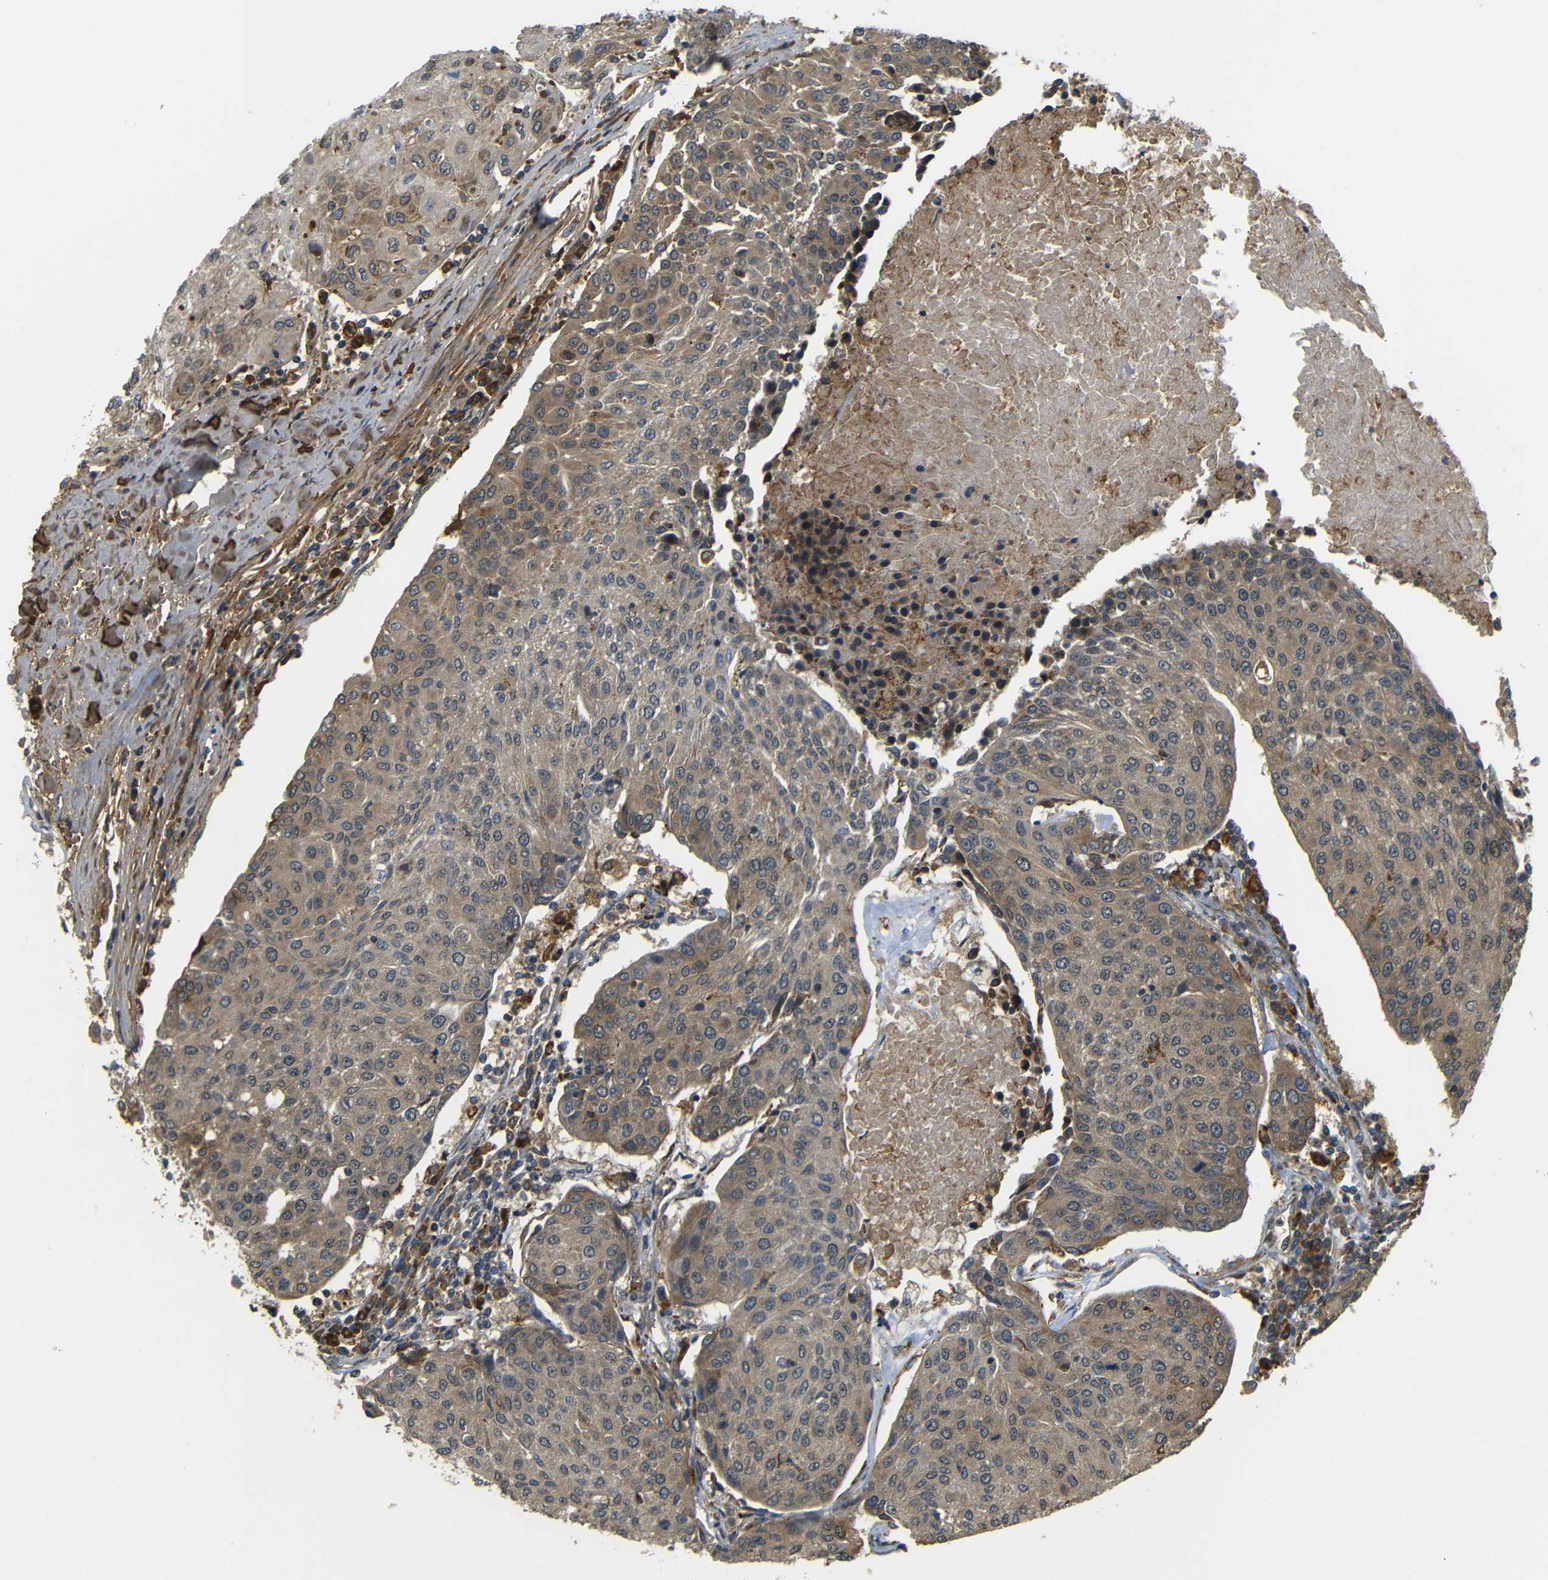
{"staining": {"intensity": "moderate", "quantity": ">75%", "location": "cytoplasmic/membranous"}, "tissue": "urothelial cancer", "cell_type": "Tumor cells", "image_type": "cancer", "snomed": [{"axis": "morphology", "description": "Urothelial carcinoma, High grade"}, {"axis": "topography", "description": "Urinary bladder"}], "caption": "Urothelial carcinoma (high-grade) tissue exhibits moderate cytoplasmic/membranous positivity in about >75% of tumor cells", "gene": "EPHB2", "patient": {"sex": "female", "age": 85}}